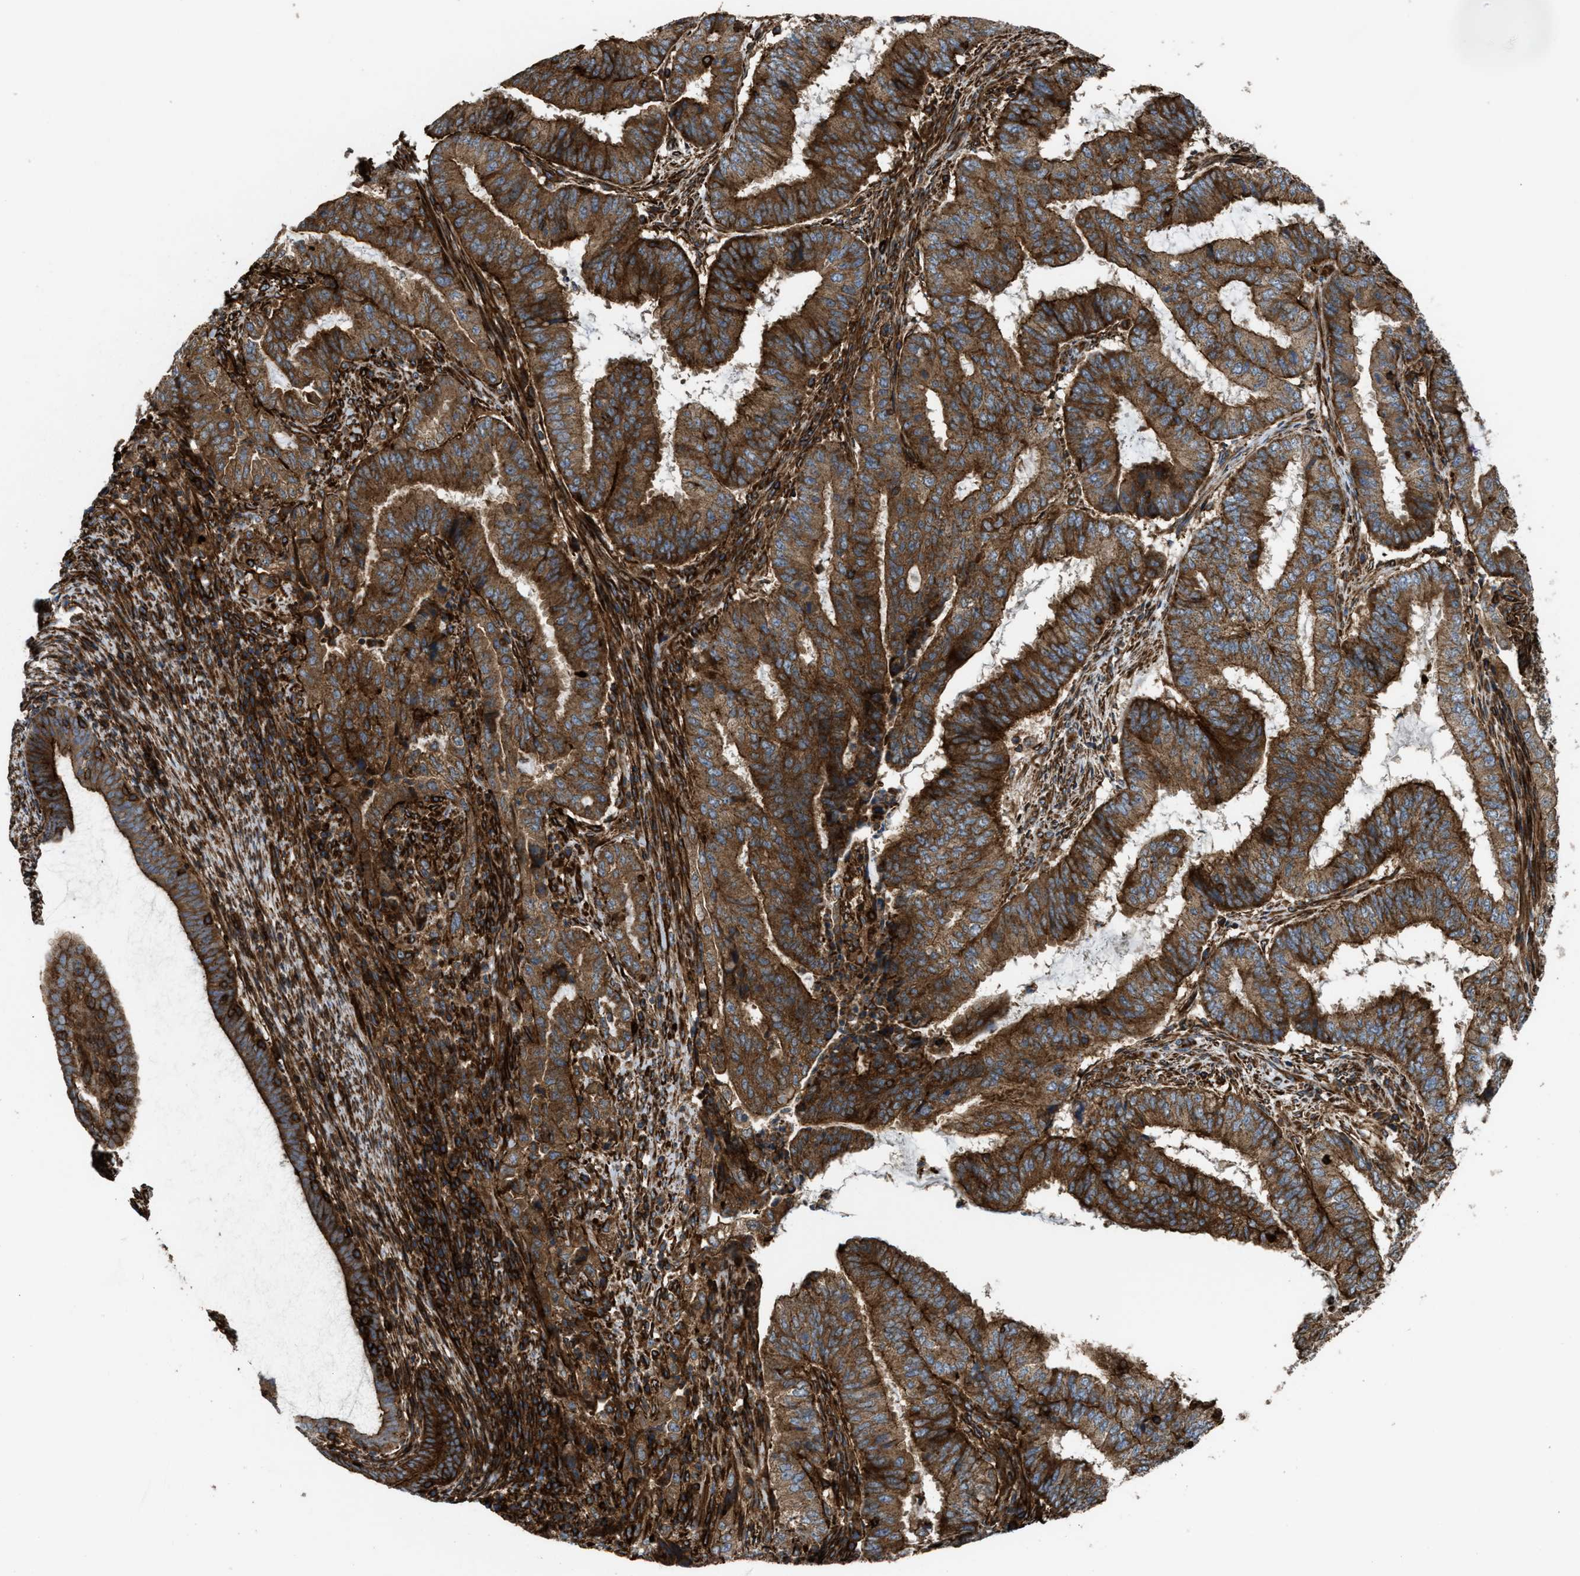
{"staining": {"intensity": "strong", "quantity": ">75%", "location": "cytoplasmic/membranous"}, "tissue": "endometrial cancer", "cell_type": "Tumor cells", "image_type": "cancer", "snomed": [{"axis": "morphology", "description": "Adenocarcinoma, NOS"}, {"axis": "topography", "description": "Endometrium"}], "caption": "Brown immunohistochemical staining in endometrial adenocarcinoma shows strong cytoplasmic/membranous expression in about >75% of tumor cells.", "gene": "EGLN1", "patient": {"sex": "female", "age": 51}}